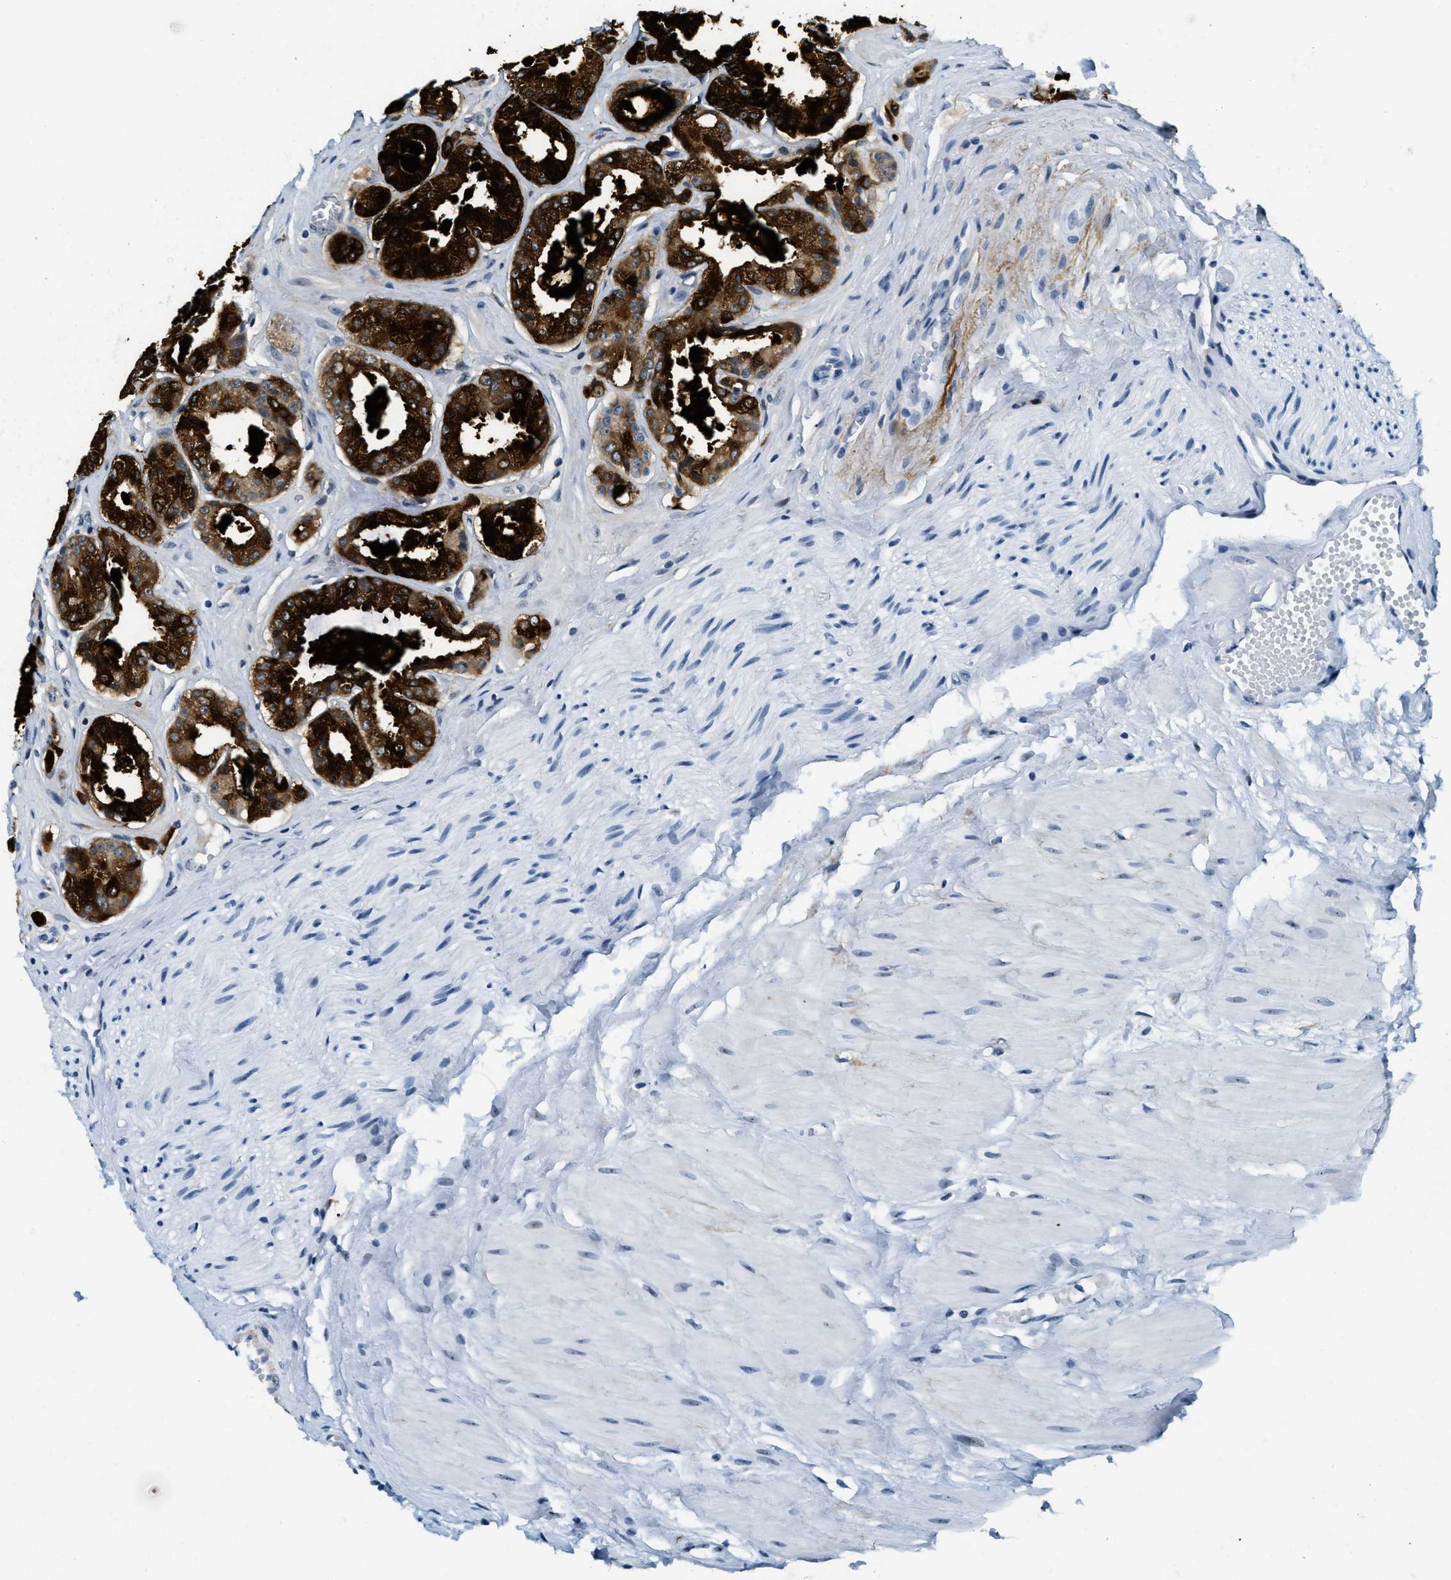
{"staining": {"intensity": "strong", "quantity": "25%-75%", "location": "cytoplasmic/membranous"}, "tissue": "prostate cancer", "cell_type": "Tumor cells", "image_type": "cancer", "snomed": [{"axis": "morphology", "description": "Adenocarcinoma, Low grade"}, {"axis": "topography", "description": "Prostate"}], "caption": "This is an image of IHC staining of prostate cancer, which shows strong expression in the cytoplasmic/membranous of tumor cells.", "gene": "PLA2G2A", "patient": {"sex": "male", "age": 57}}